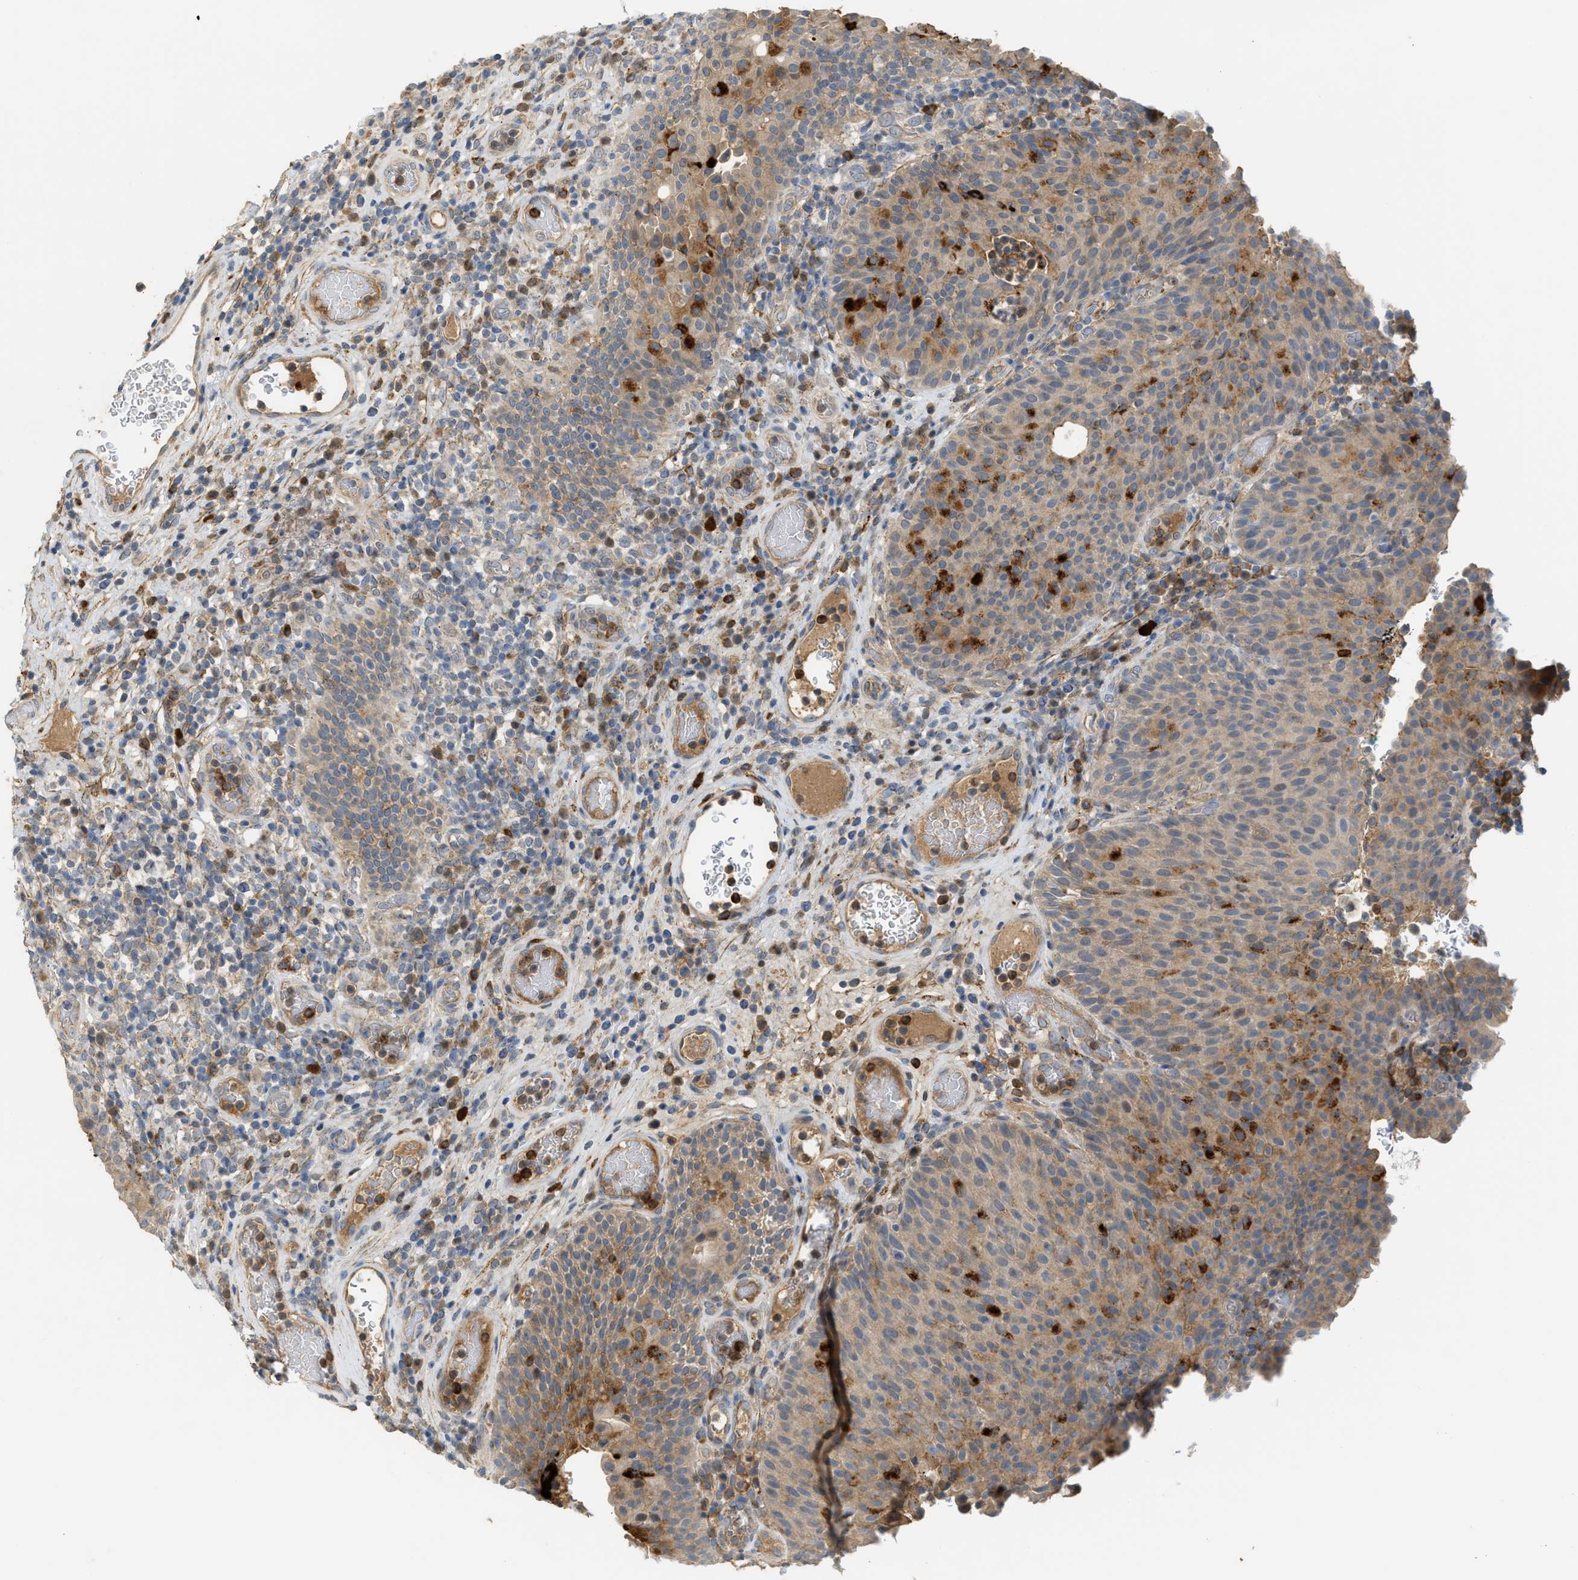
{"staining": {"intensity": "strong", "quantity": "<25%", "location": "cytoplasmic/membranous"}, "tissue": "urothelial cancer", "cell_type": "Tumor cells", "image_type": "cancer", "snomed": [{"axis": "morphology", "description": "Urothelial carcinoma, Low grade"}, {"axis": "topography", "description": "Urinary bladder"}], "caption": "The immunohistochemical stain highlights strong cytoplasmic/membranous staining in tumor cells of urothelial carcinoma (low-grade) tissue. The staining was performed using DAB (3,3'-diaminobenzidine), with brown indicating positive protein expression. Nuclei are stained blue with hematoxylin.", "gene": "RHBDF2", "patient": {"sex": "female", "age": 75}}